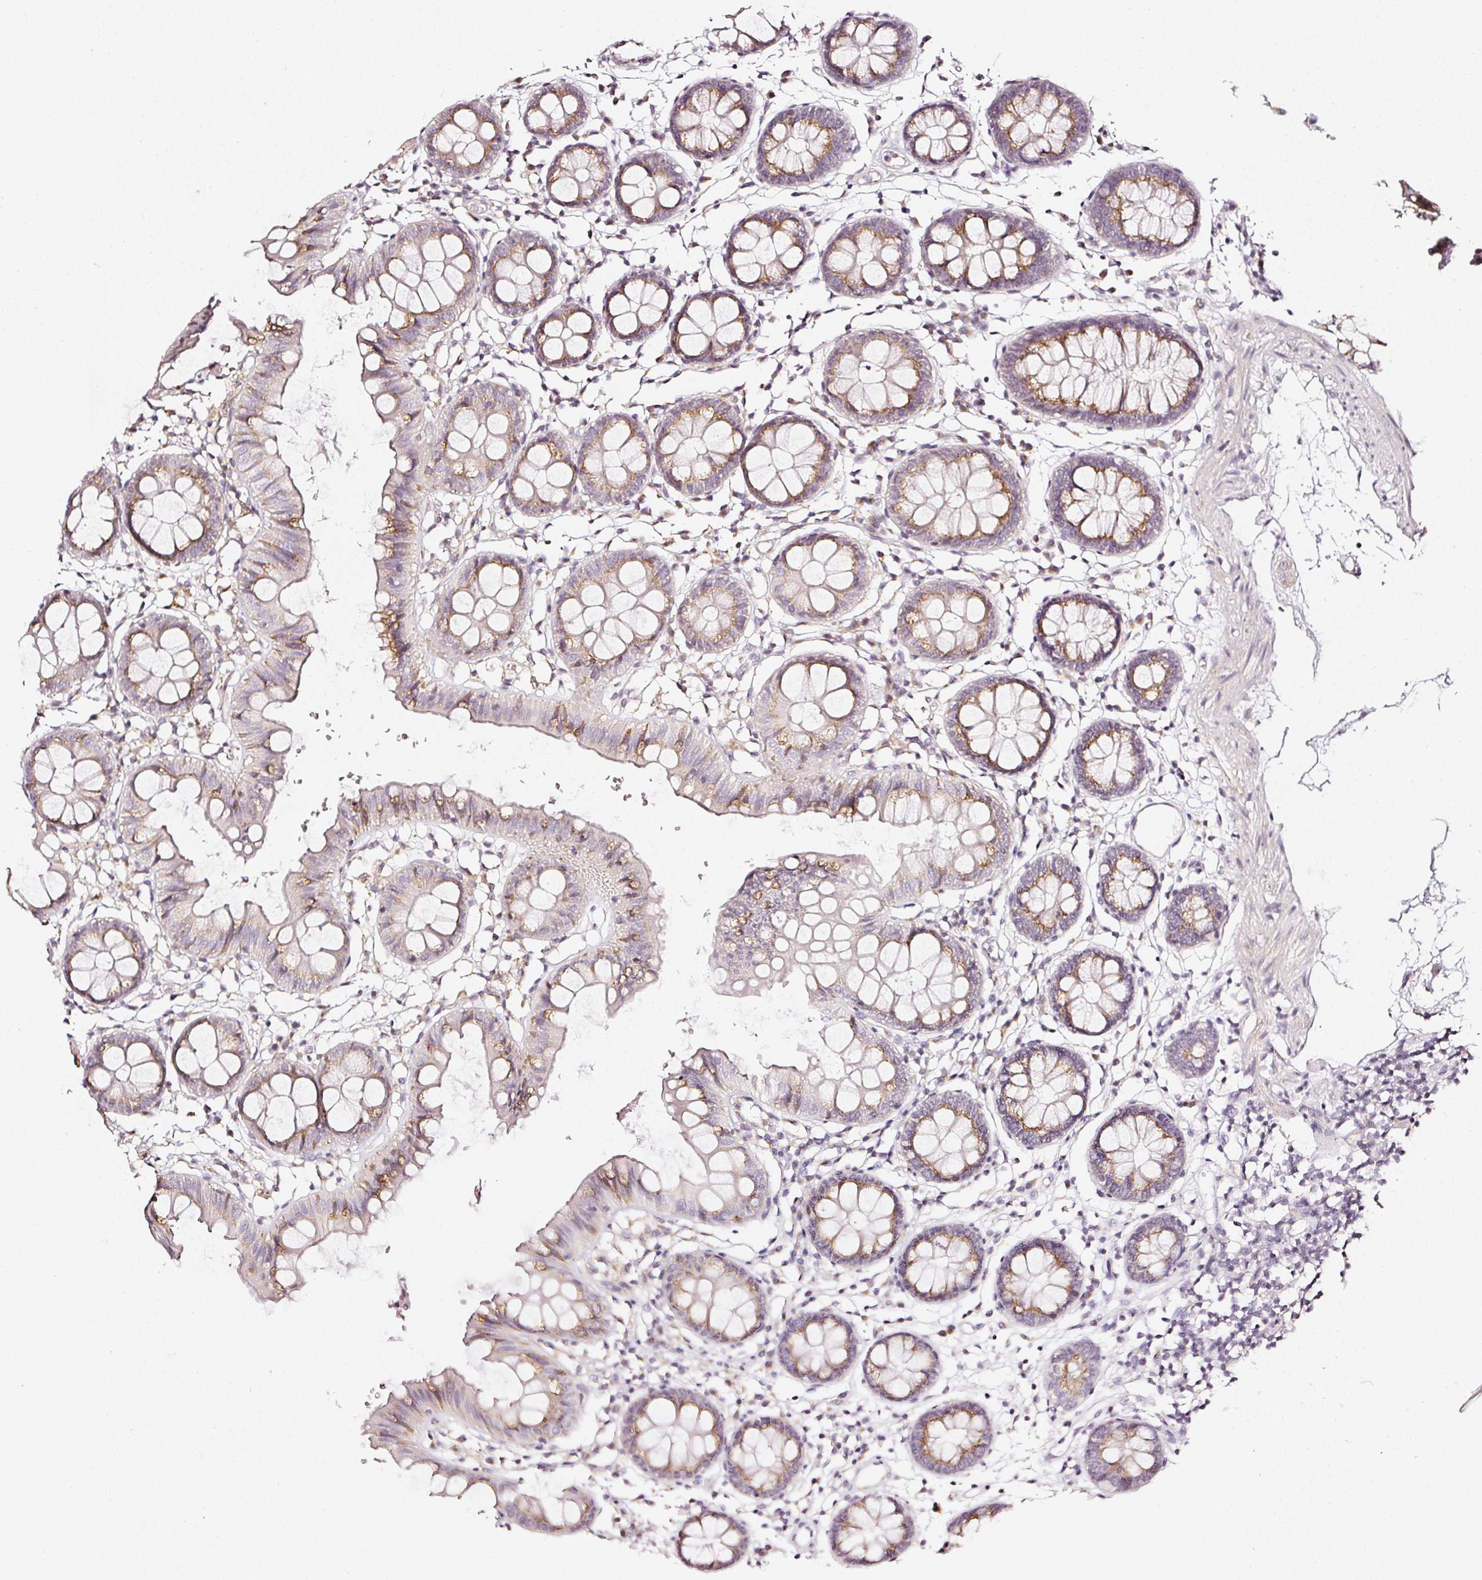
{"staining": {"intensity": "negative", "quantity": "none", "location": "none"}, "tissue": "colon", "cell_type": "Endothelial cells", "image_type": "normal", "snomed": [{"axis": "morphology", "description": "Normal tissue, NOS"}, {"axis": "topography", "description": "Colon"}], "caption": "Protein analysis of unremarkable colon shows no significant expression in endothelial cells.", "gene": "NTRK1", "patient": {"sex": "female", "age": 84}}